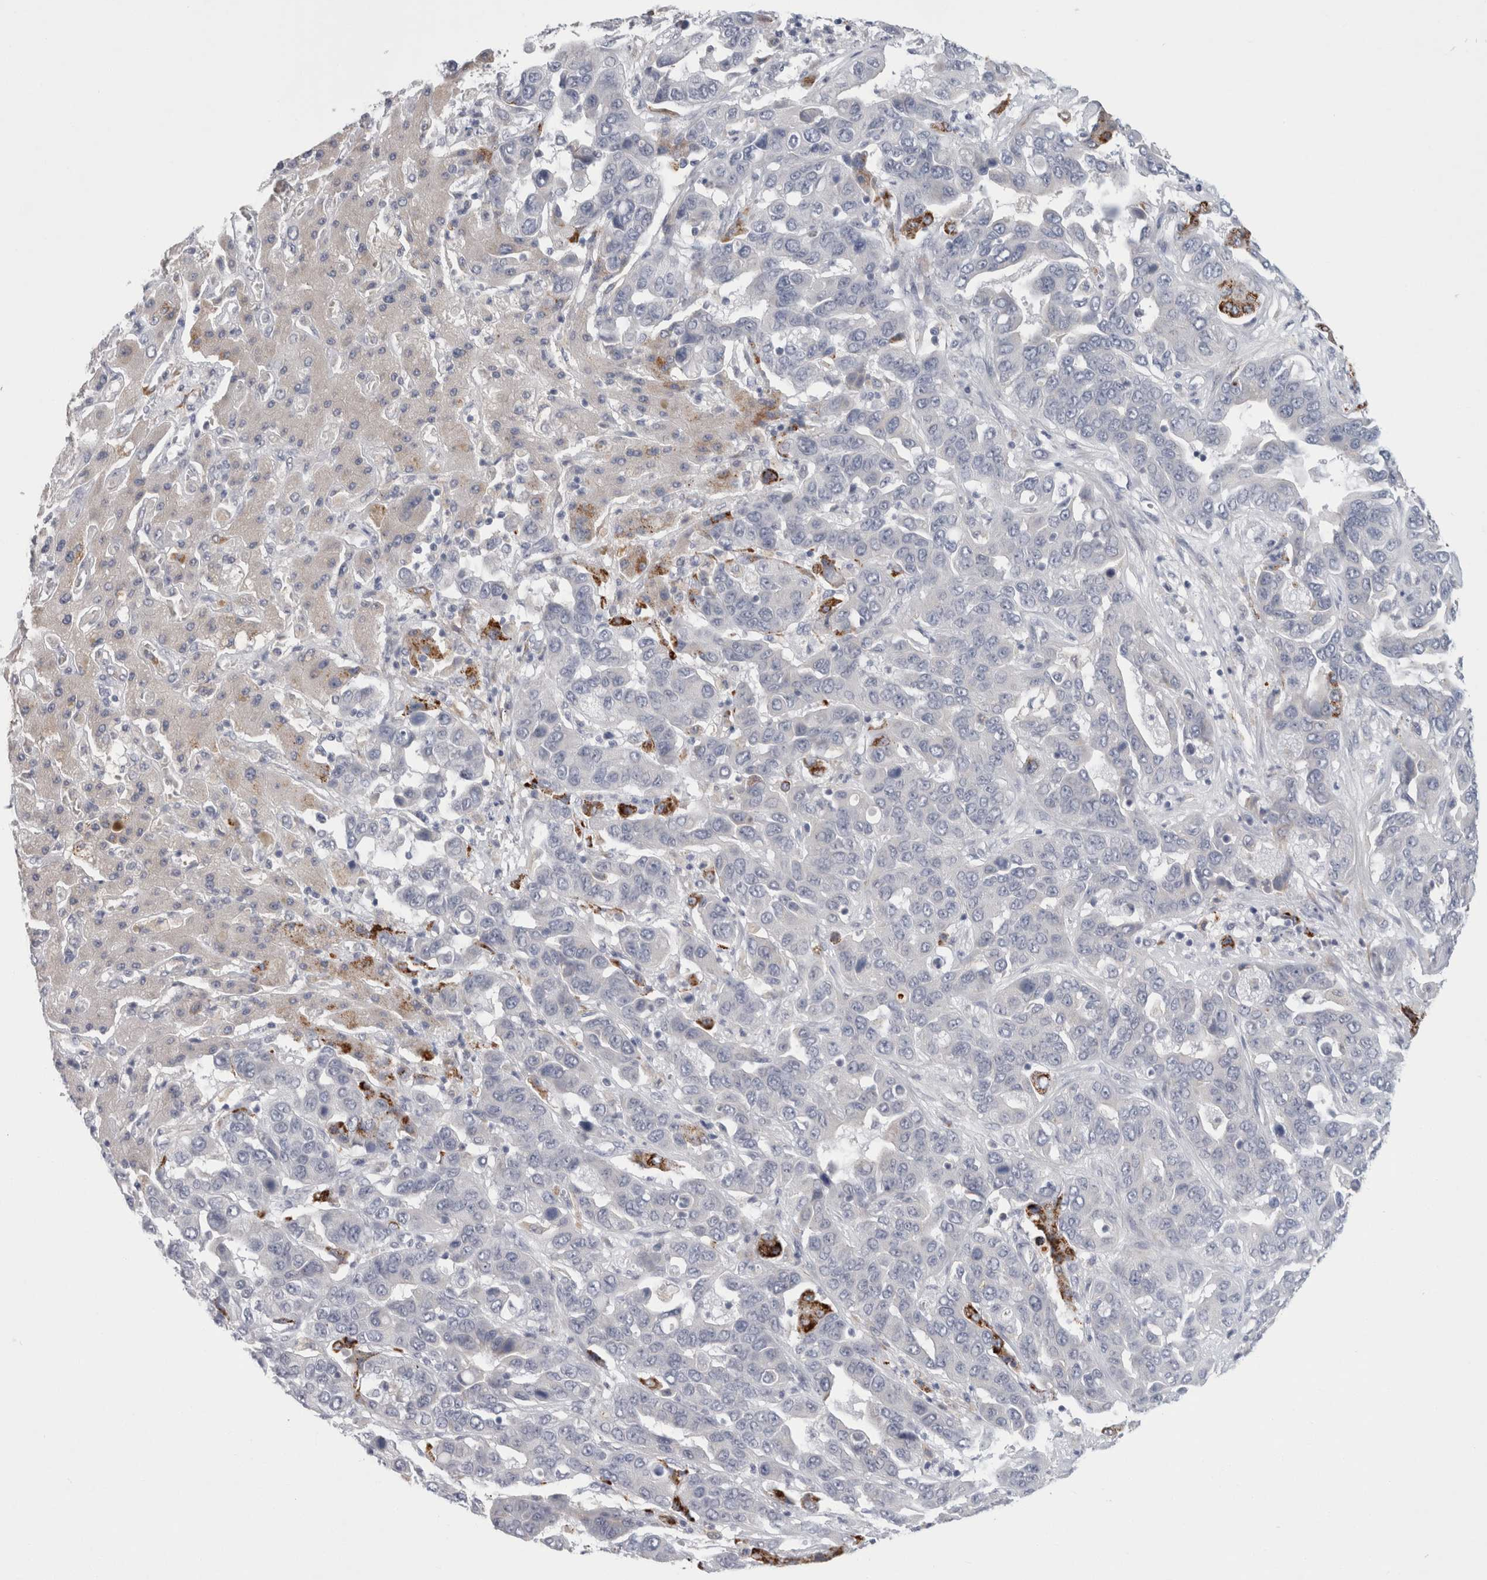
{"staining": {"intensity": "negative", "quantity": "none", "location": "none"}, "tissue": "liver cancer", "cell_type": "Tumor cells", "image_type": "cancer", "snomed": [{"axis": "morphology", "description": "Cholangiocarcinoma"}, {"axis": "topography", "description": "Liver"}], "caption": "DAB immunohistochemical staining of liver cancer reveals no significant expression in tumor cells. The staining is performed using DAB brown chromogen with nuclei counter-stained in using hematoxylin.", "gene": "NIPA1", "patient": {"sex": "female", "age": 52}}